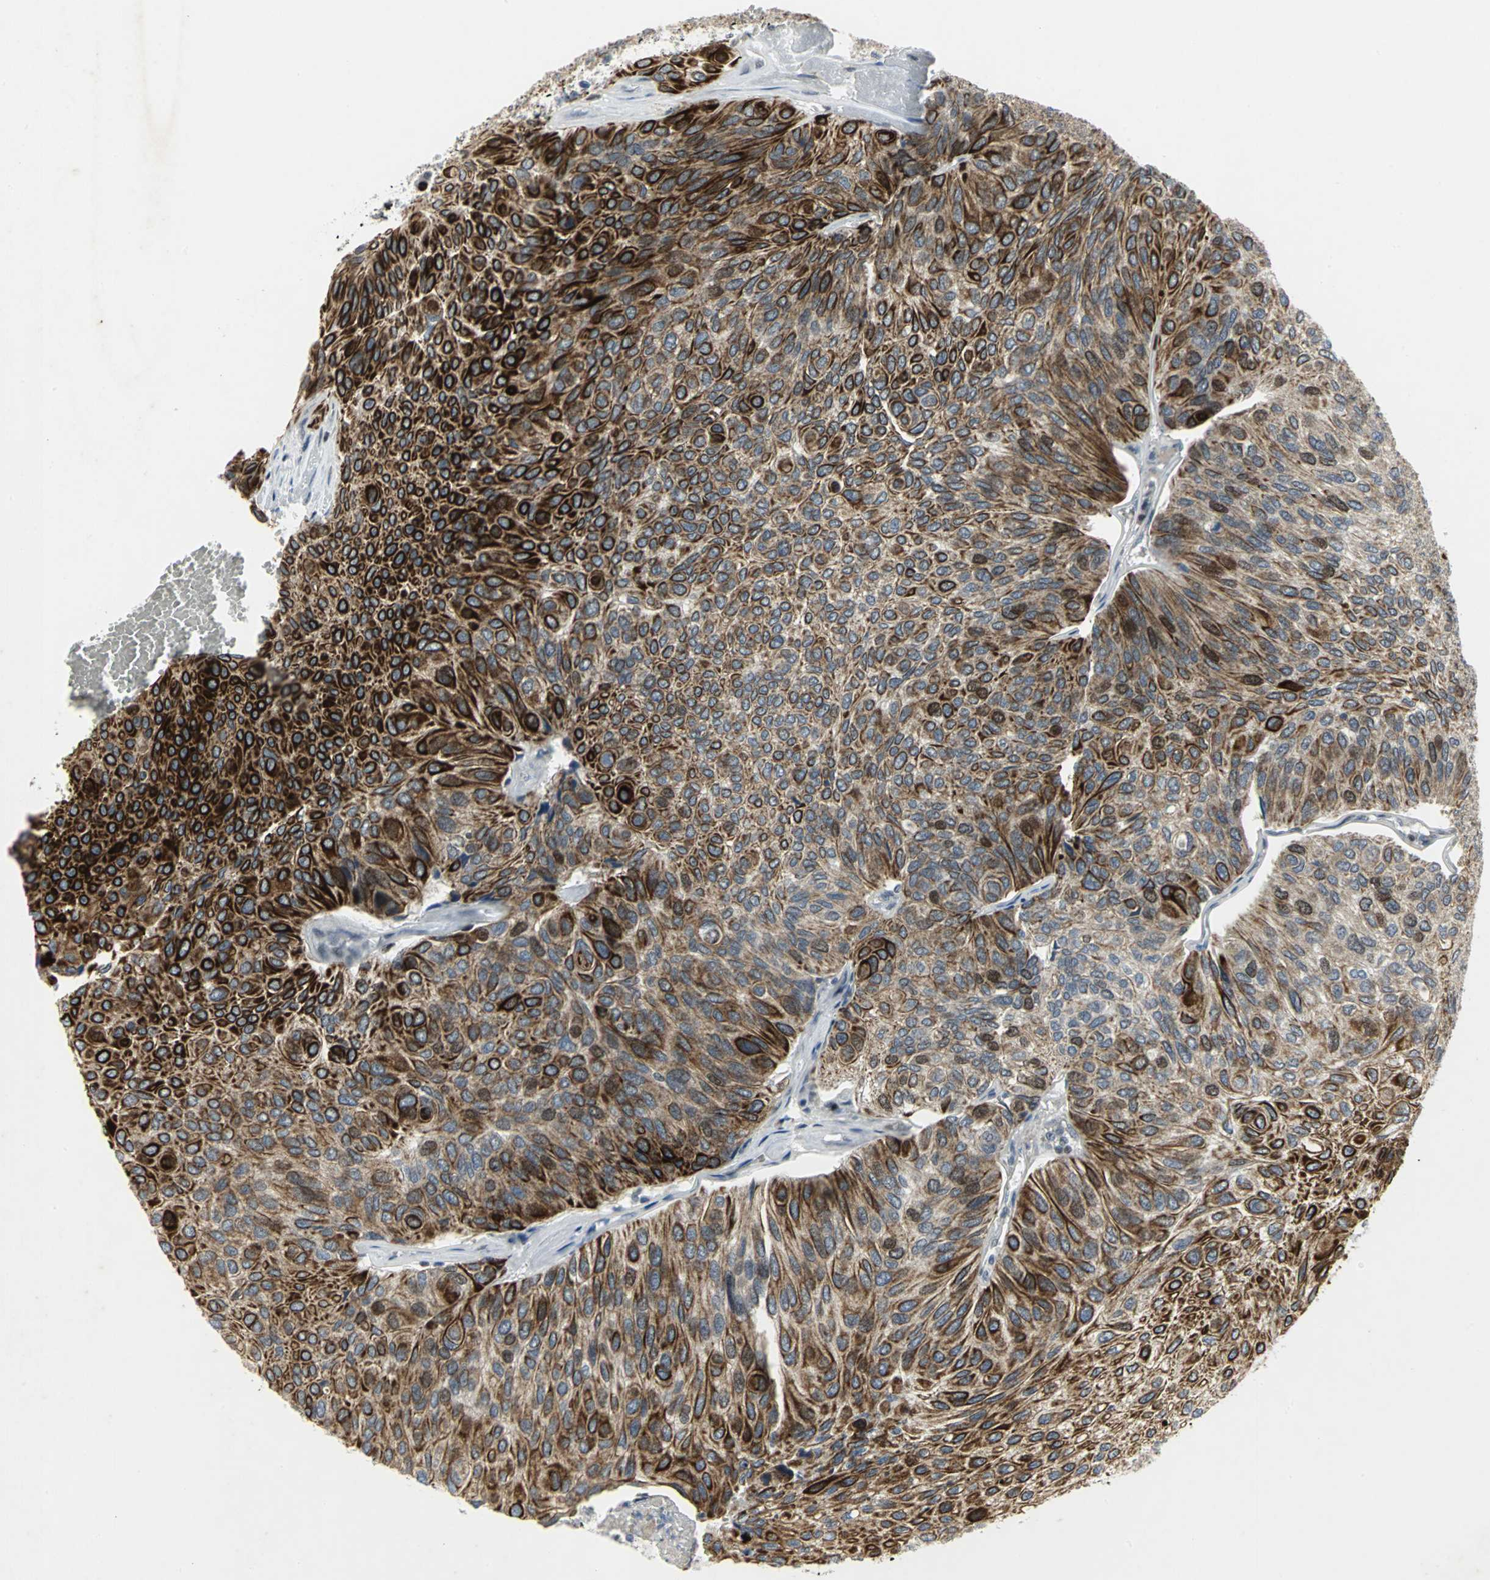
{"staining": {"intensity": "strong", "quantity": ">75%", "location": "cytoplasmic/membranous"}, "tissue": "urothelial cancer", "cell_type": "Tumor cells", "image_type": "cancer", "snomed": [{"axis": "morphology", "description": "Urothelial carcinoma, High grade"}, {"axis": "topography", "description": "Urinary bladder"}], "caption": "Protein staining displays strong cytoplasmic/membranous staining in about >75% of tumor cells in urothelial cancer.", "gene": "RPA1", "patient": {"sex": "male", "age": 66}}